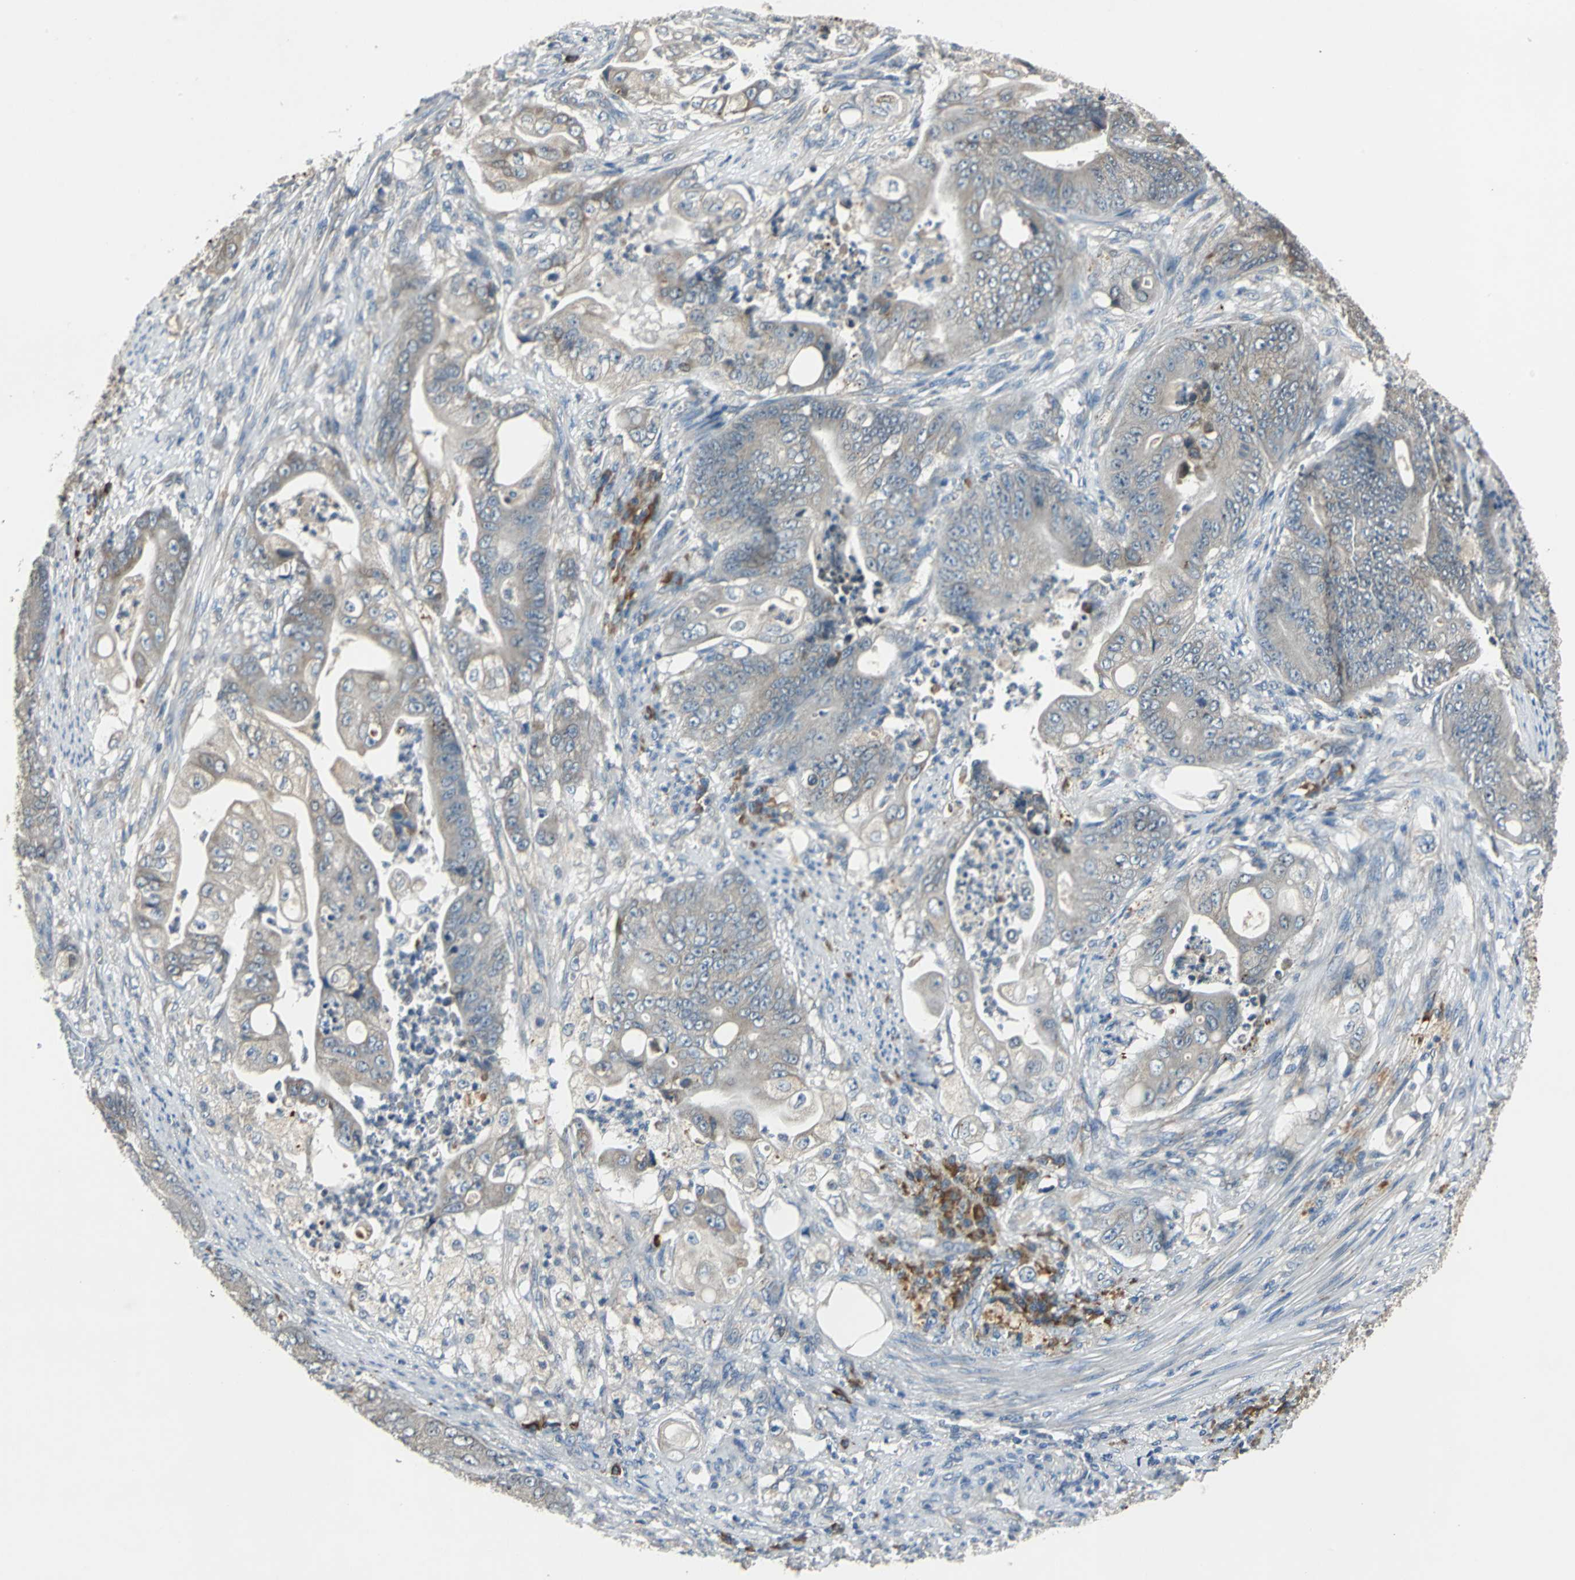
{"staining": {"intensity": "weak", "quantity": "25%-75%", "location": "cytoplasmic/membranous"}, "tissue": "stomach cancer", "cell_type": "Tumor cells", "image_type": "cancer", "snomed": [{"axis": "morphology", "description": "Adenocarcinoma, NOS"}, {"axis": "topography", "description": "Stomach"}], "caption": "Human stomach cancer stained with a protein marker reveals weak staining in tumor cells.", "gene": "SLC2A13", "patient": {"sex": "female", "age": 73}}